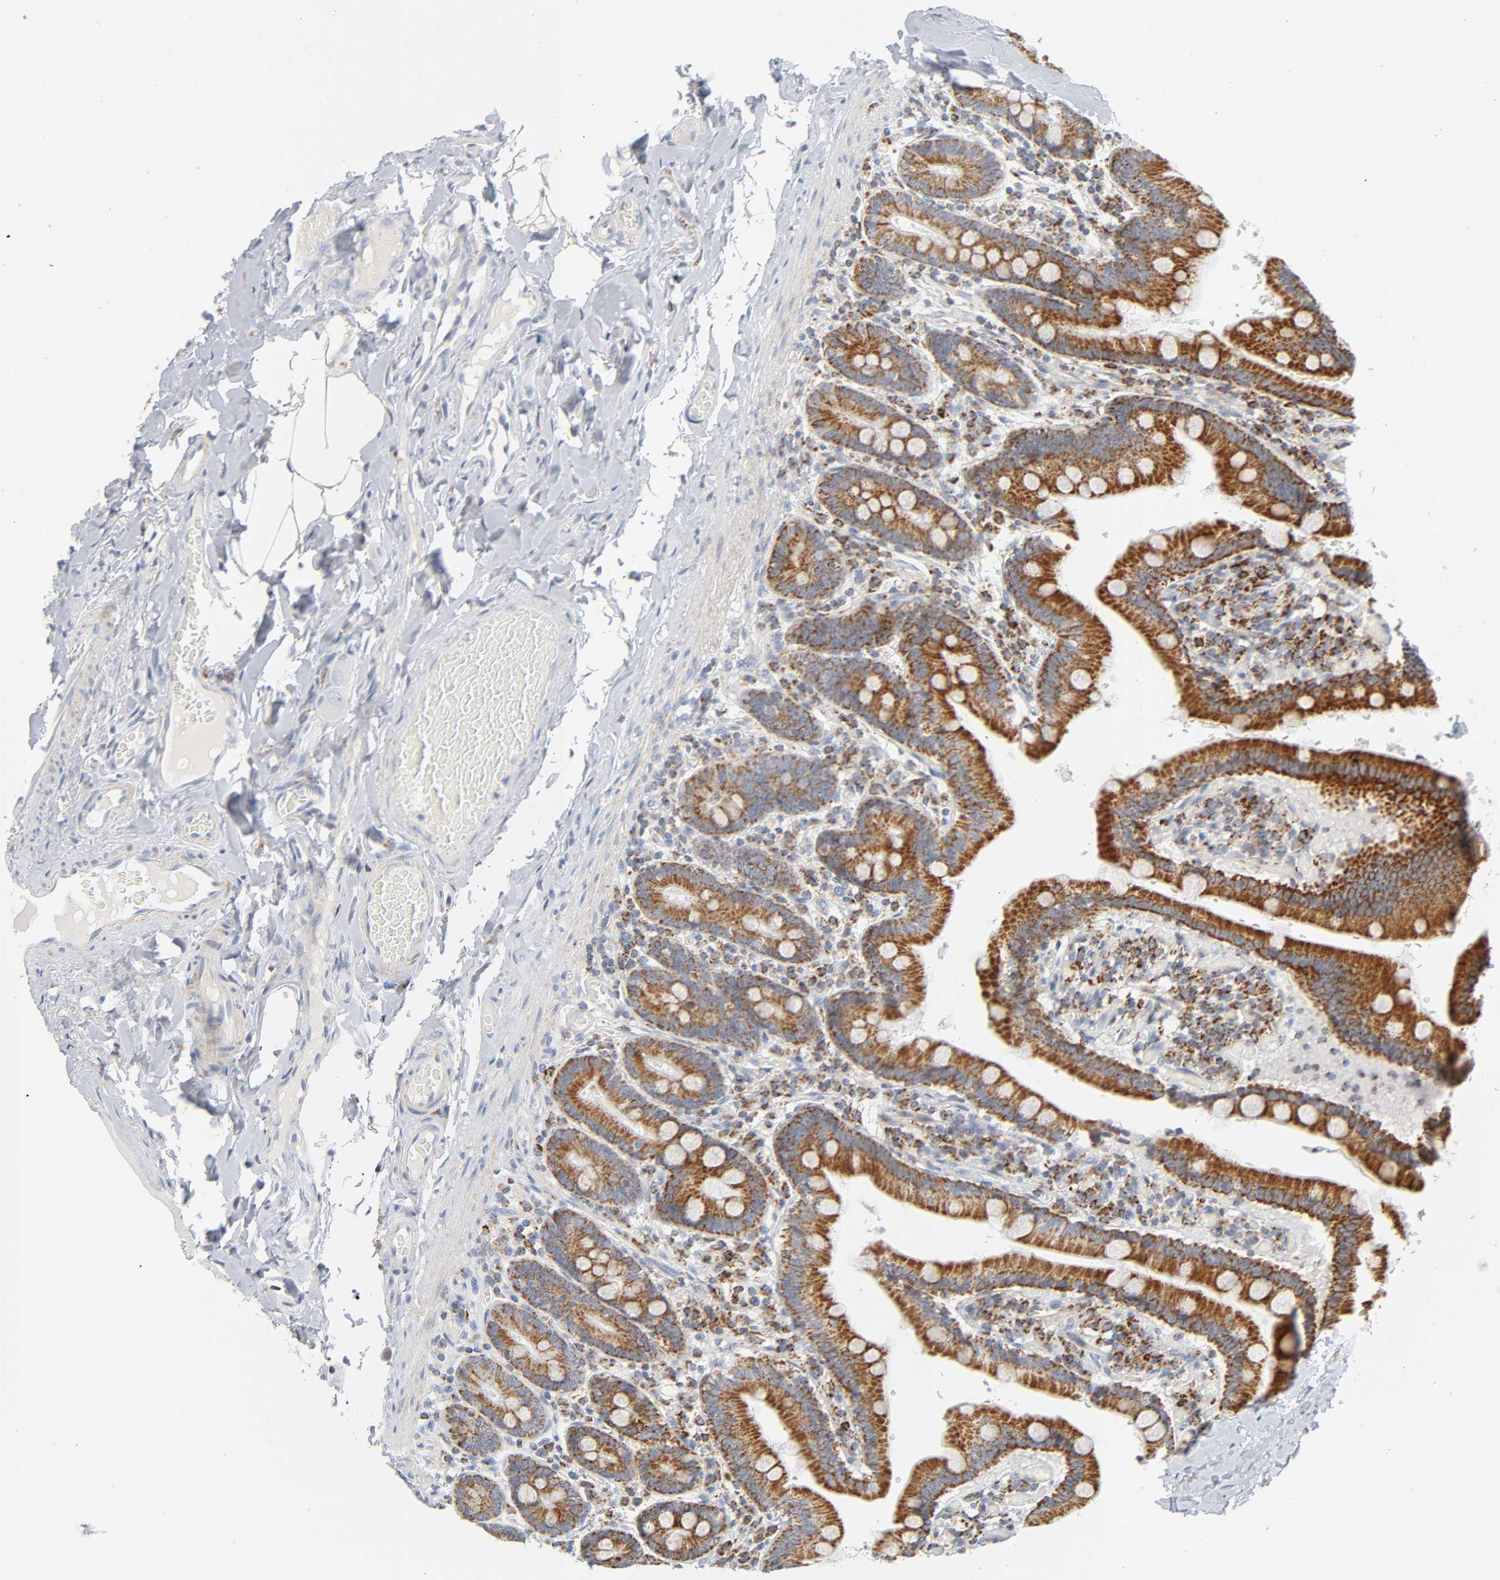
{"staining": {"intensity": "strong", "quantity": ">75%", "location": "cytoplasmic/membranous"}, "tissue": "duodenum", "cell_type": "Glandular cells", "image_type": "normal", "snomed": [{"axis": "morphology", "description": "Normal tissue, NOS"}, {"axis": "topography", "description": "Duodenum"}], "caption": "Strong cytoplasmic/membranous staining is present in about >75% of glandular cells in unremarkable duodenum. Using DAB (brown) and hematoxylin (blue) stains, captured at high magnification using brightfield microscopy.", "gene": "BAK1", "patient": {"sex": "male", "age": 66}}